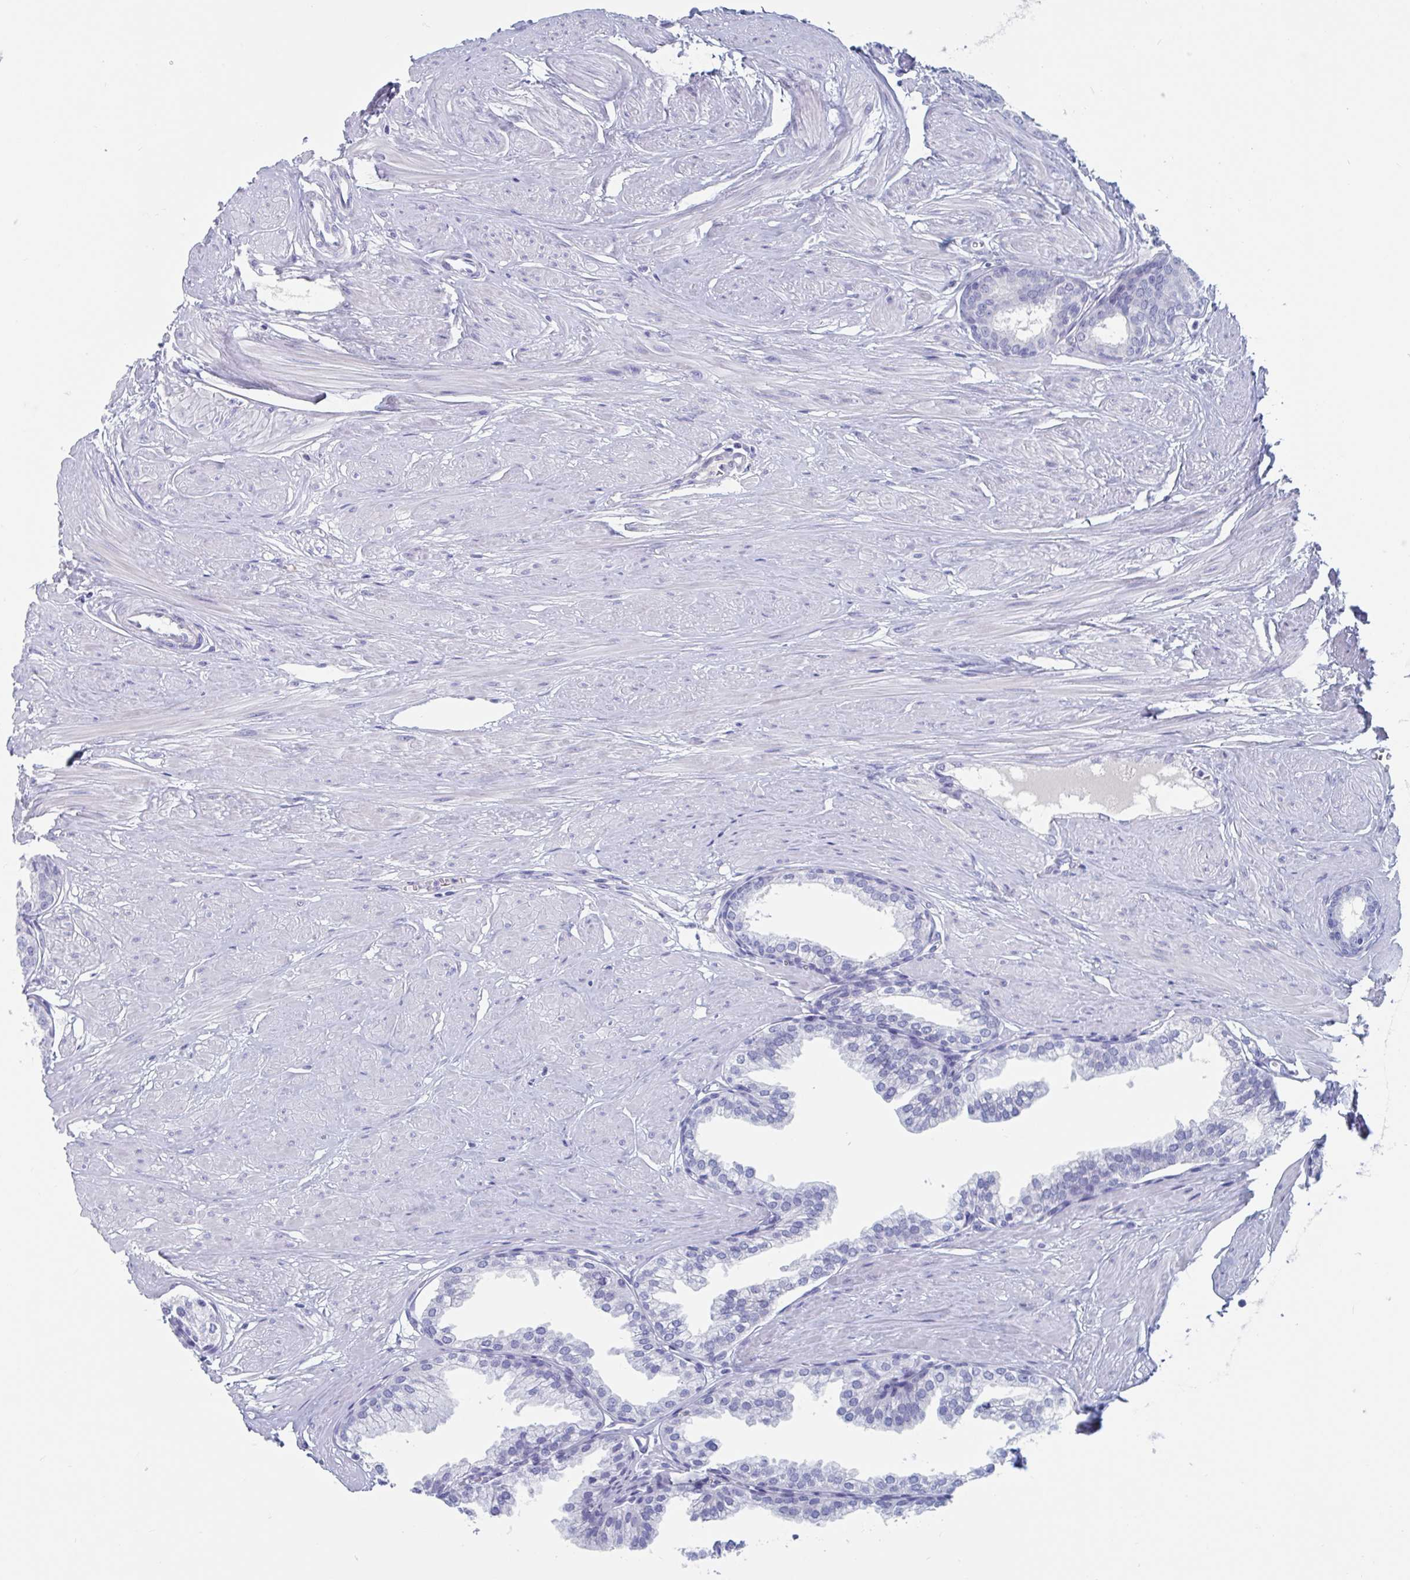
{"staining": {"intensity": "negative", "quantity": "none", "location": "none"}, "tissue": "prostate", "cell_type": "Glandular cells", "image_type": "normal", "snomed": [{"axis": "morphology", "description": "Normal tissue, NOS"}, {"axis": "topography", "description": "Prostate"}, {"axis": "topography", "description": "Peripheral nerve tissue"}], "caption": "A high-resolution micrograph shows immunohistochemistry staining of benign prostate, which demonstrates no significant expression in glandular cells. The staining was performed using DAB to visualize the protein expression in brown, while the nuclei were stained in blue with hematoxylin (Magnification: 20x).", "gene": "DPEP3", "patient": {"sex": "male", "age": 55}}